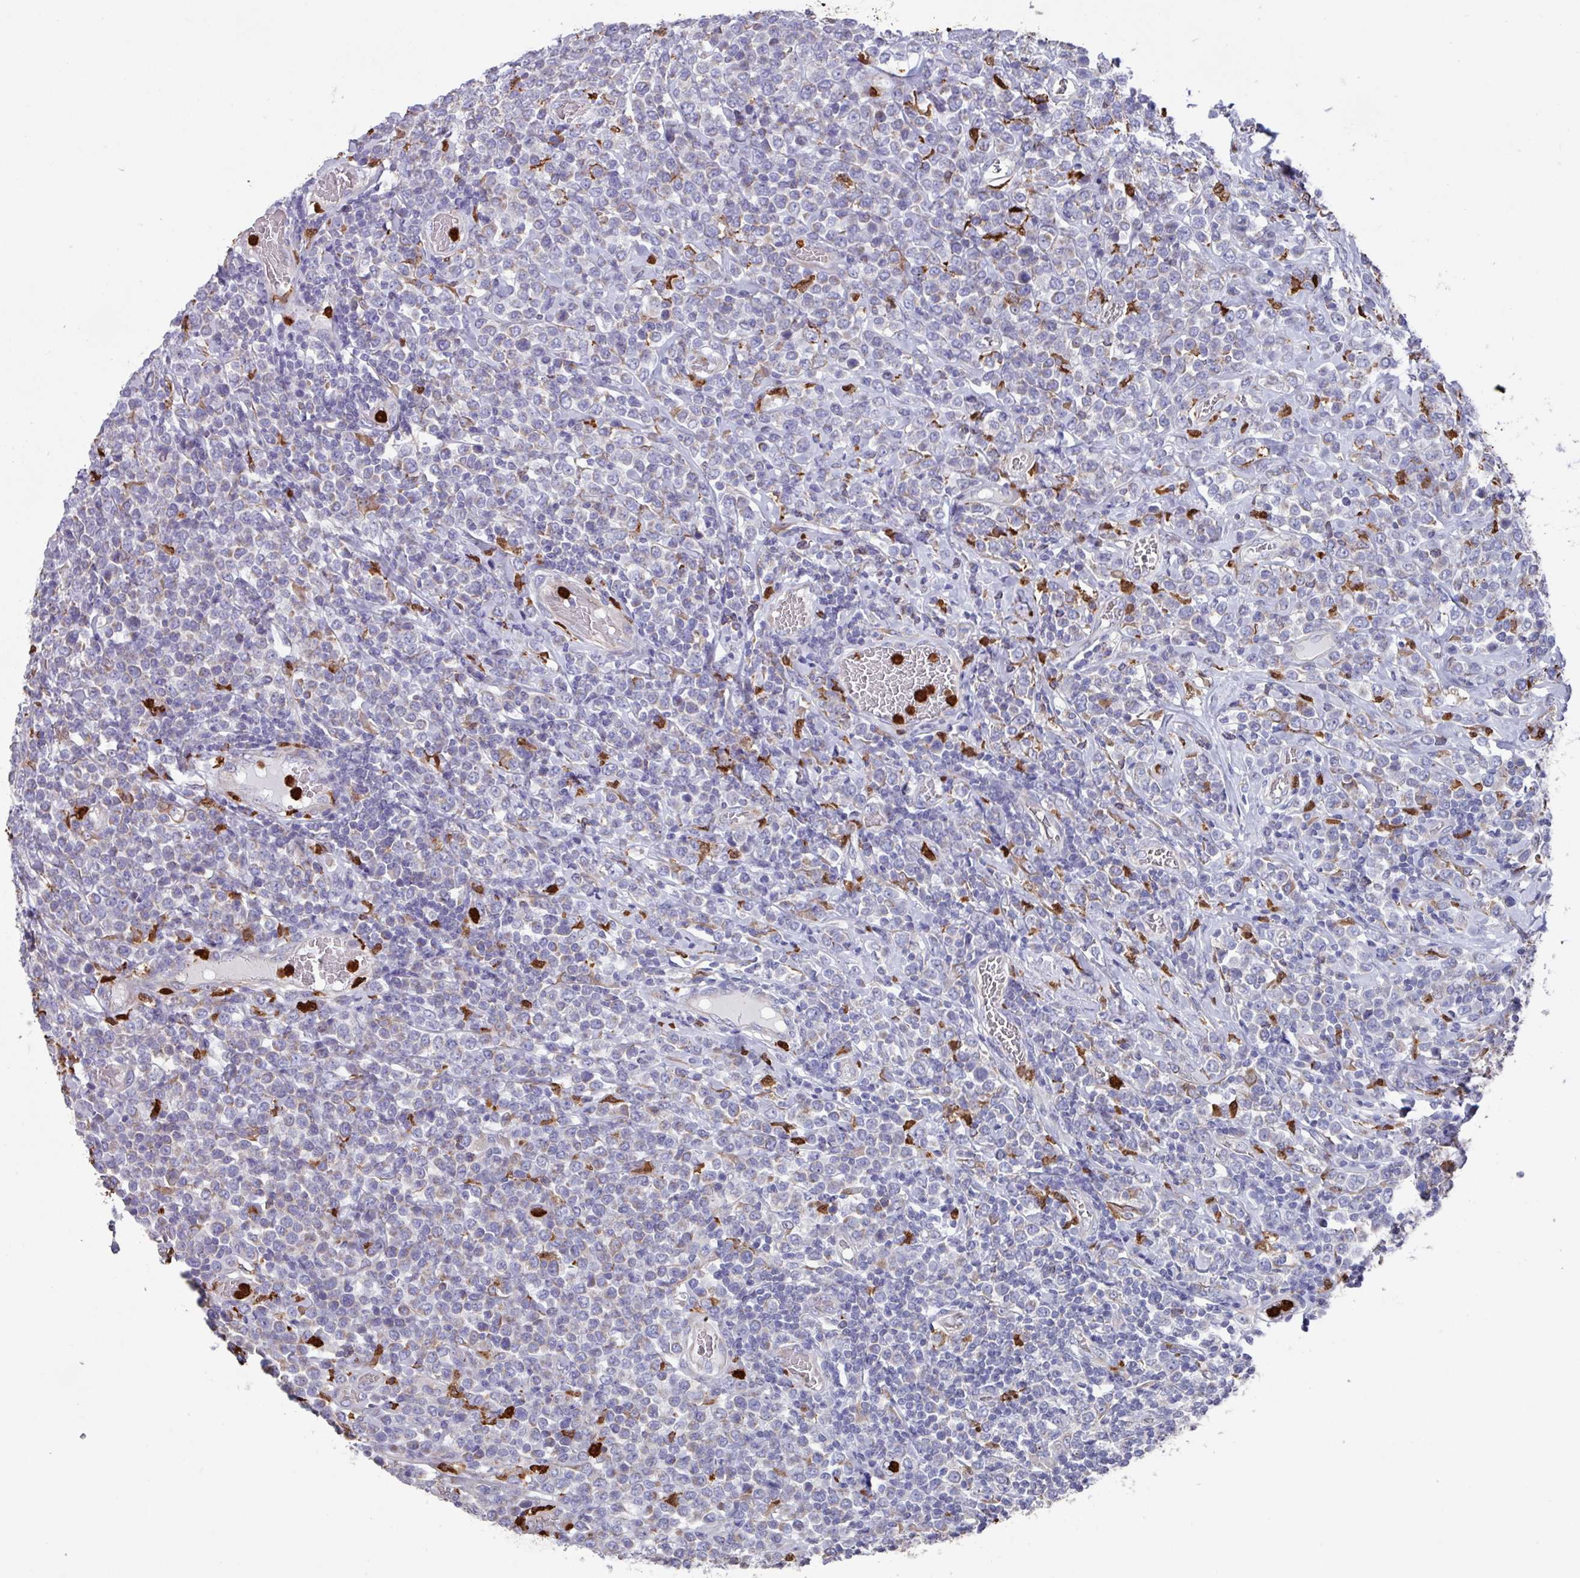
{"staining": {"intensity": "weak", "quantity": "25%-75%", "location": "cytoplasmic/membranous"}, "tissue": "lymphoma", "cell_type": "Tumor cells", "image_type": "cancer", "snomed": [{"axis": "morphology", "description": "Malignant lymphoma, non-Hodgkin's type, High grade"}, {"axis": "topography", "description": "Soft tissue"}], "caption": "Human malignant lymphoma, non-Hodgkin's type (high-grade) stained with a brown dye reveals weak cytoplasmic/membranous positive expression in about 25%-75% of tumor cells.", "gene": "UQCC2", "patient": {"sex": "female", "age": 56}}